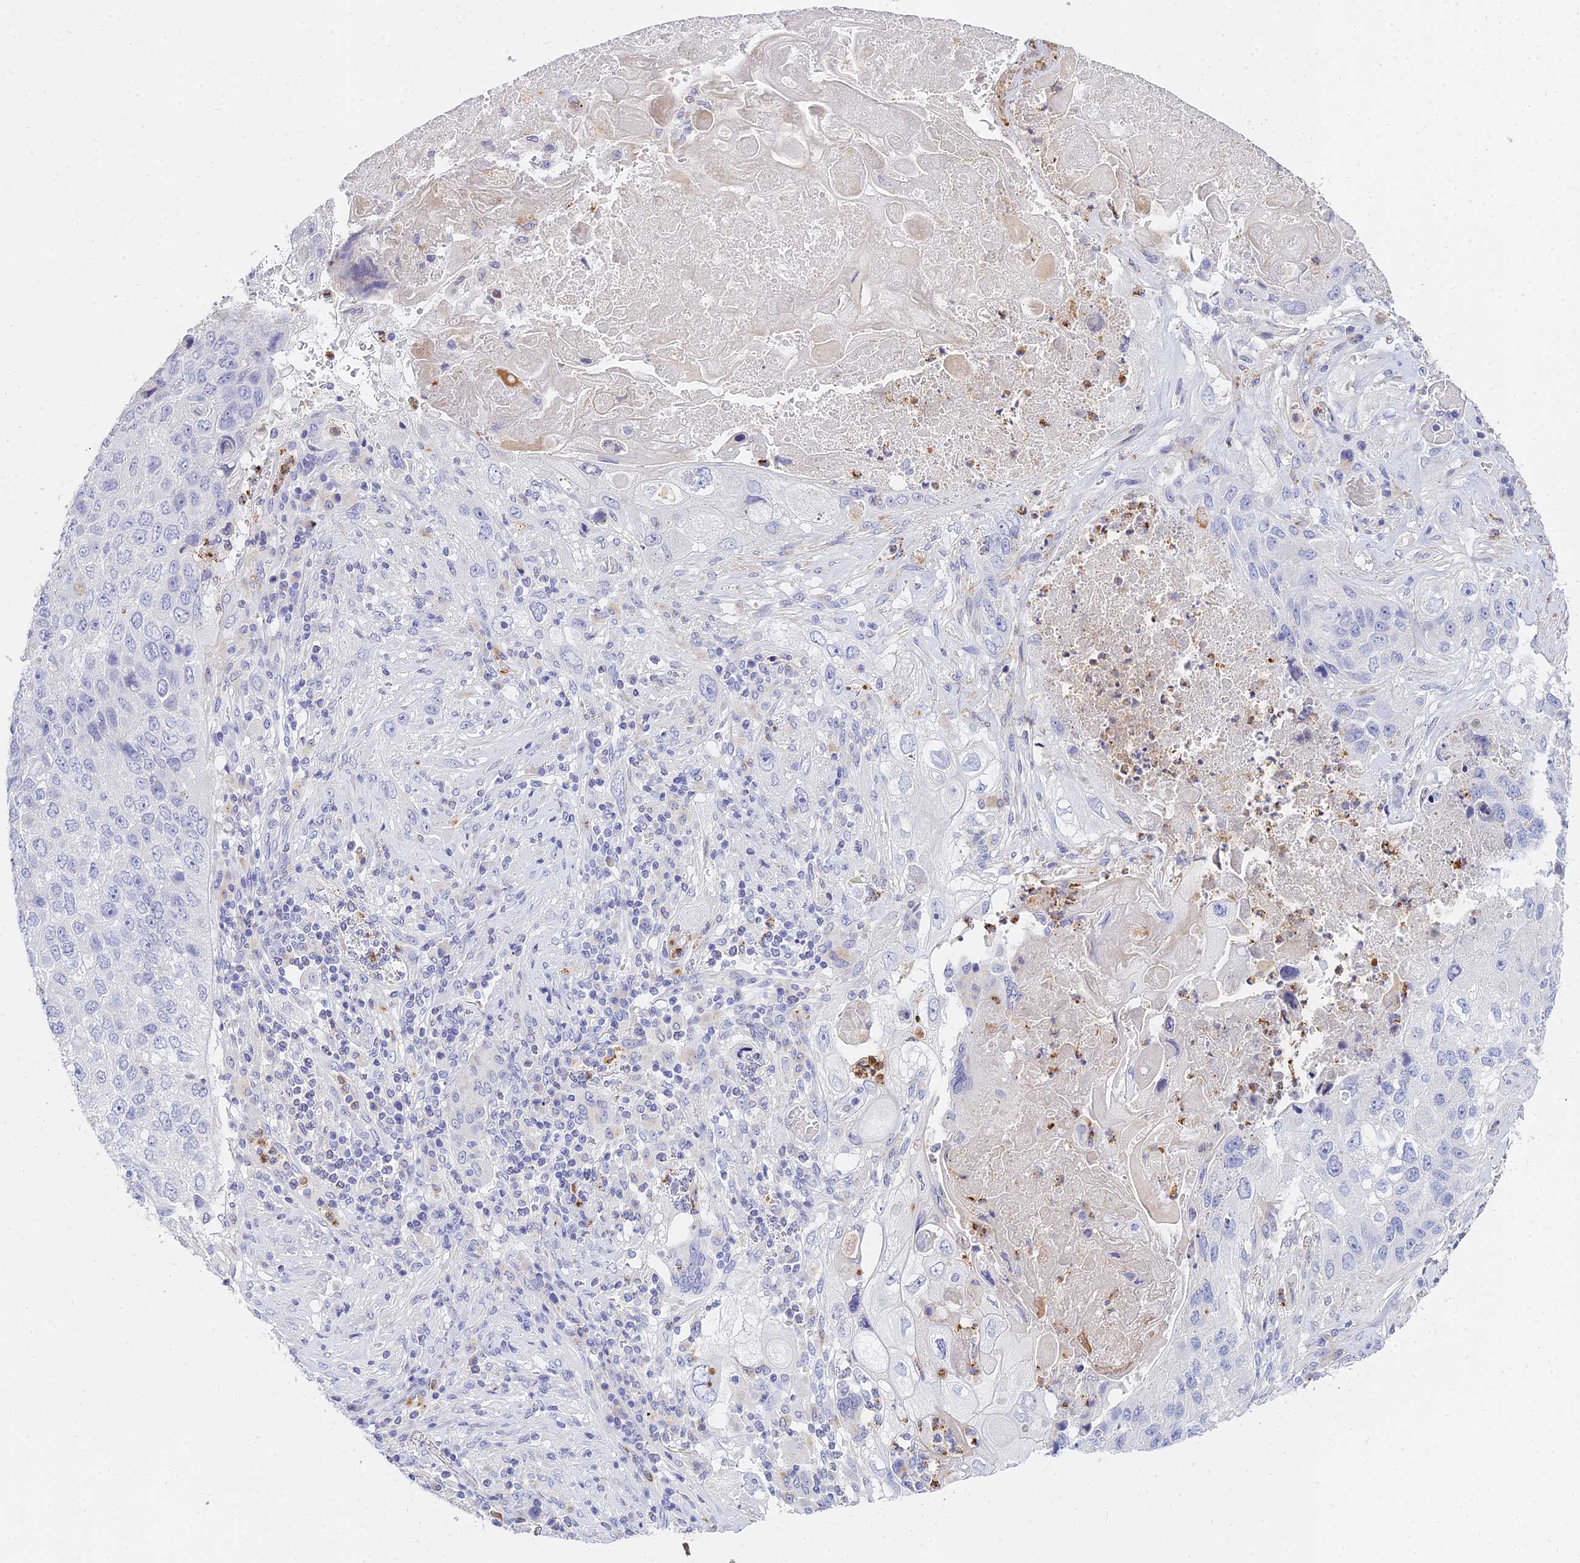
{"staining": {"intensity": "negative", "quantity": "none", "location": "none"}, "tissue": "lung cancer", "cell_type": "Tumor cells", "image_type": "cancer", "snomed": [{"axis": "morphology", "description": "Squamous cell carcinoma, NOS"}, {"axis": "topography", "description": "Lung"}], "caption": "IHC of human lung cancer (squamous cell carcinoma) demonstrates no staining in tumor cells.", "gene": "VWC2L", "patient": {"sex": "male", "age": 61}}